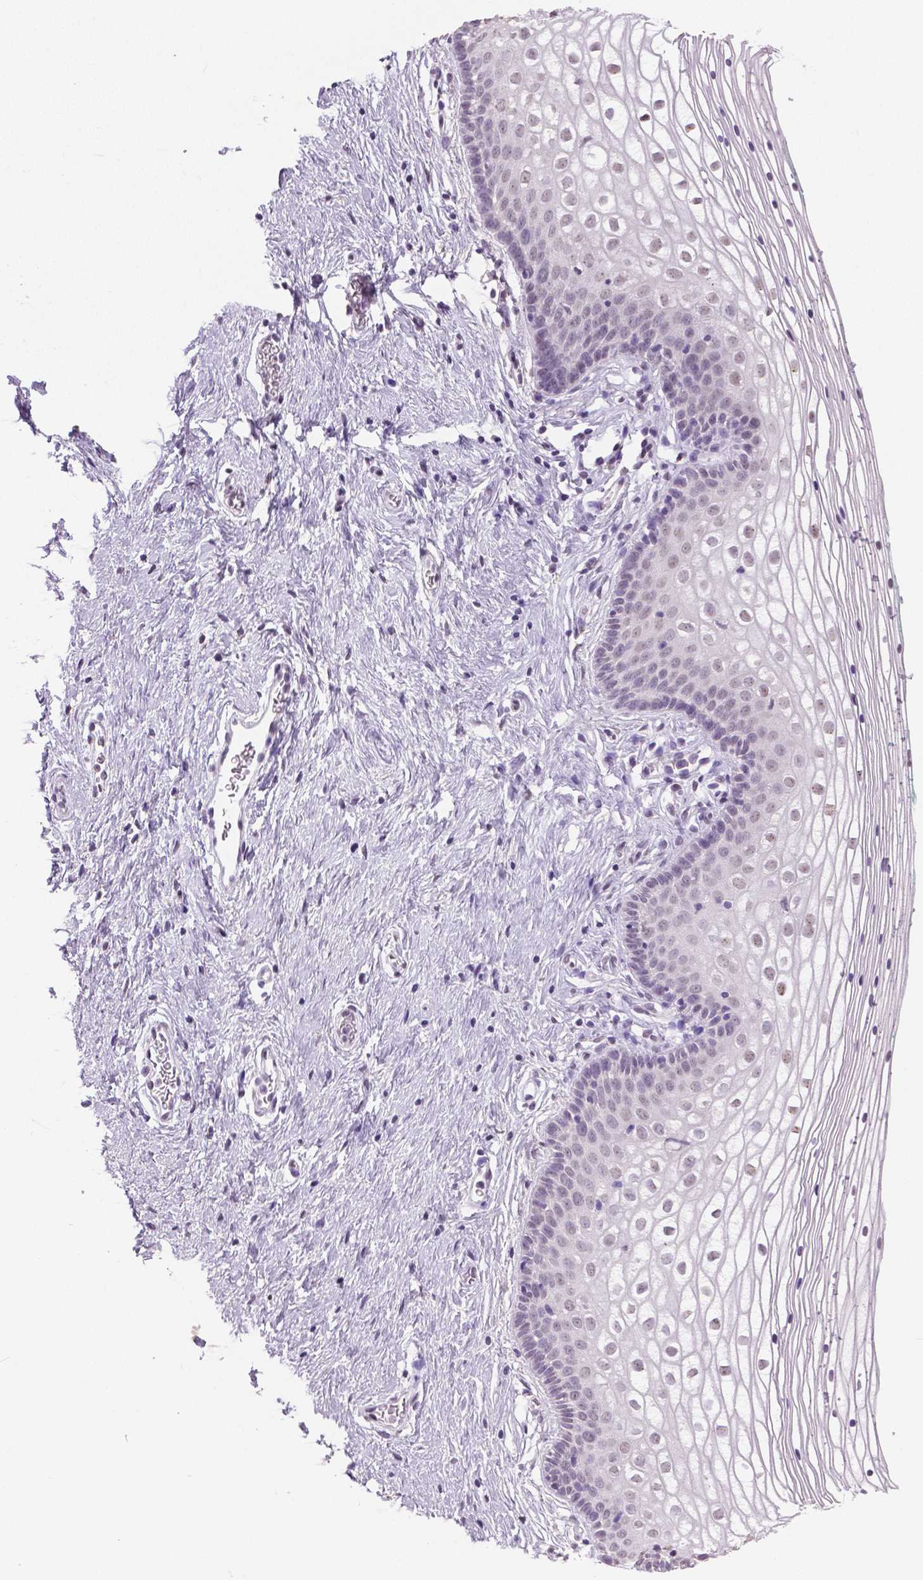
{"staining": {"intensity": "weak", "quantity": "25%-75%", "location": "nuclear"}, "tissue": "vagina", "cell_type": "Squamous epithelial cells", "image_type": "normal", "snomed": [{"axis": "morphology", "description": "Normal tissue, NOS"}, {"axis": "topography", "description": "Vagina"}], "caption": "Protein staining reveals weak nuclear positivity in about 25%-75% of squamous epithelial cells in normal vagina.", "gene": "IGF2BP1", "patient": {"sex": "female", "age": 36}}